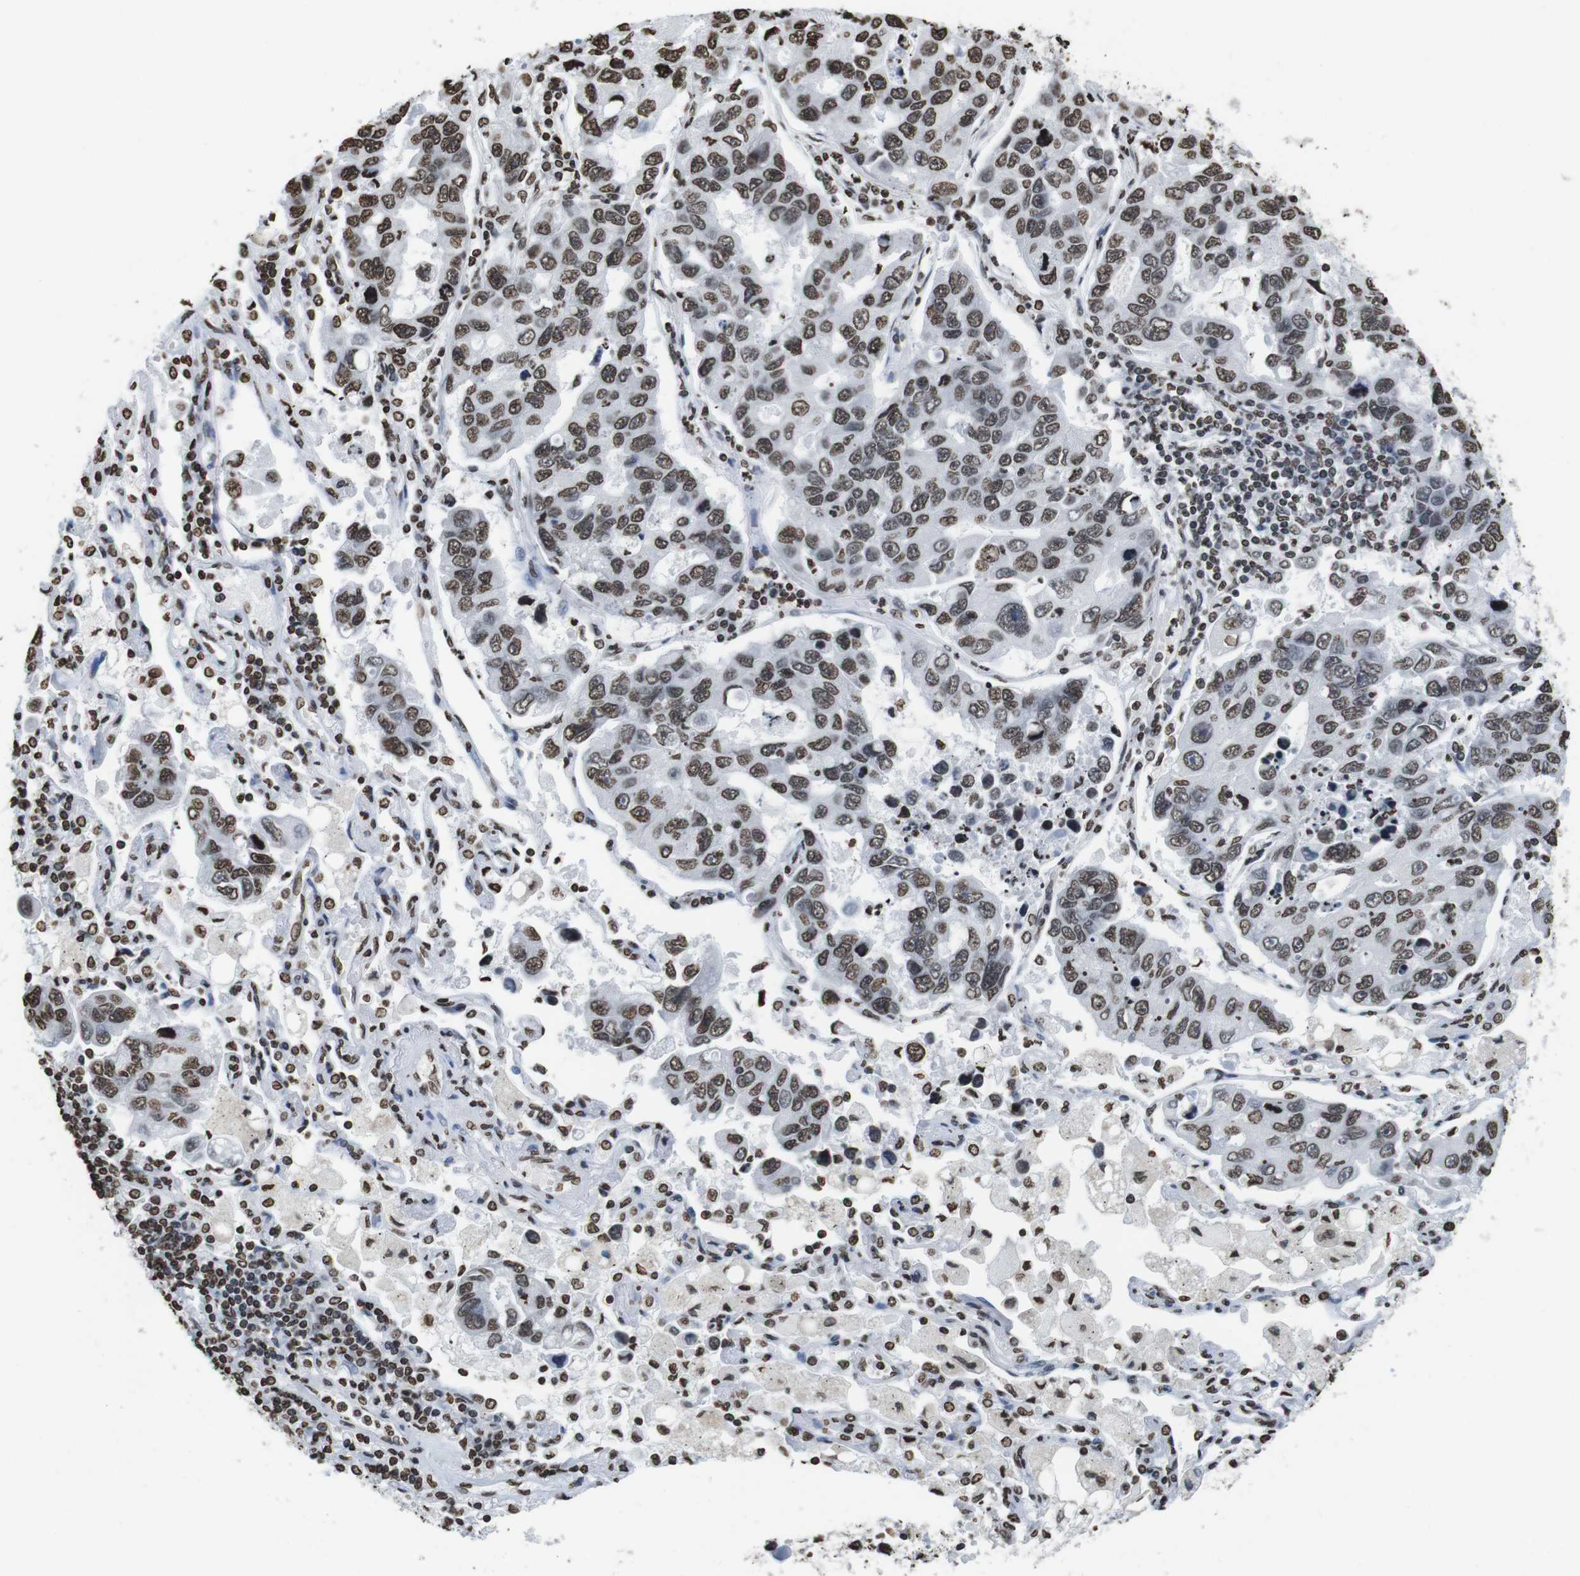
{"staining": {"intensity": "moderate", "quantity": ">75%", "location": "nuclear"}, "tissue": "lung cancer", "cell_type": "Tumor cells", "image_type": "cancer", "snomed": [{"axis": "morphology", "description": "Adenocarcinoma, NOS"}, {"axis": "topography", "description": "Lung"}], "caption": "Lung cancer stained with DAB (3,3'-diaminobenzidine) IHC demonstrates medium levels of moderate nuclear staining in approximately >75% of tumor cells.", "gene": "BSX", "patient": {"sex": "male", "age": 64}}